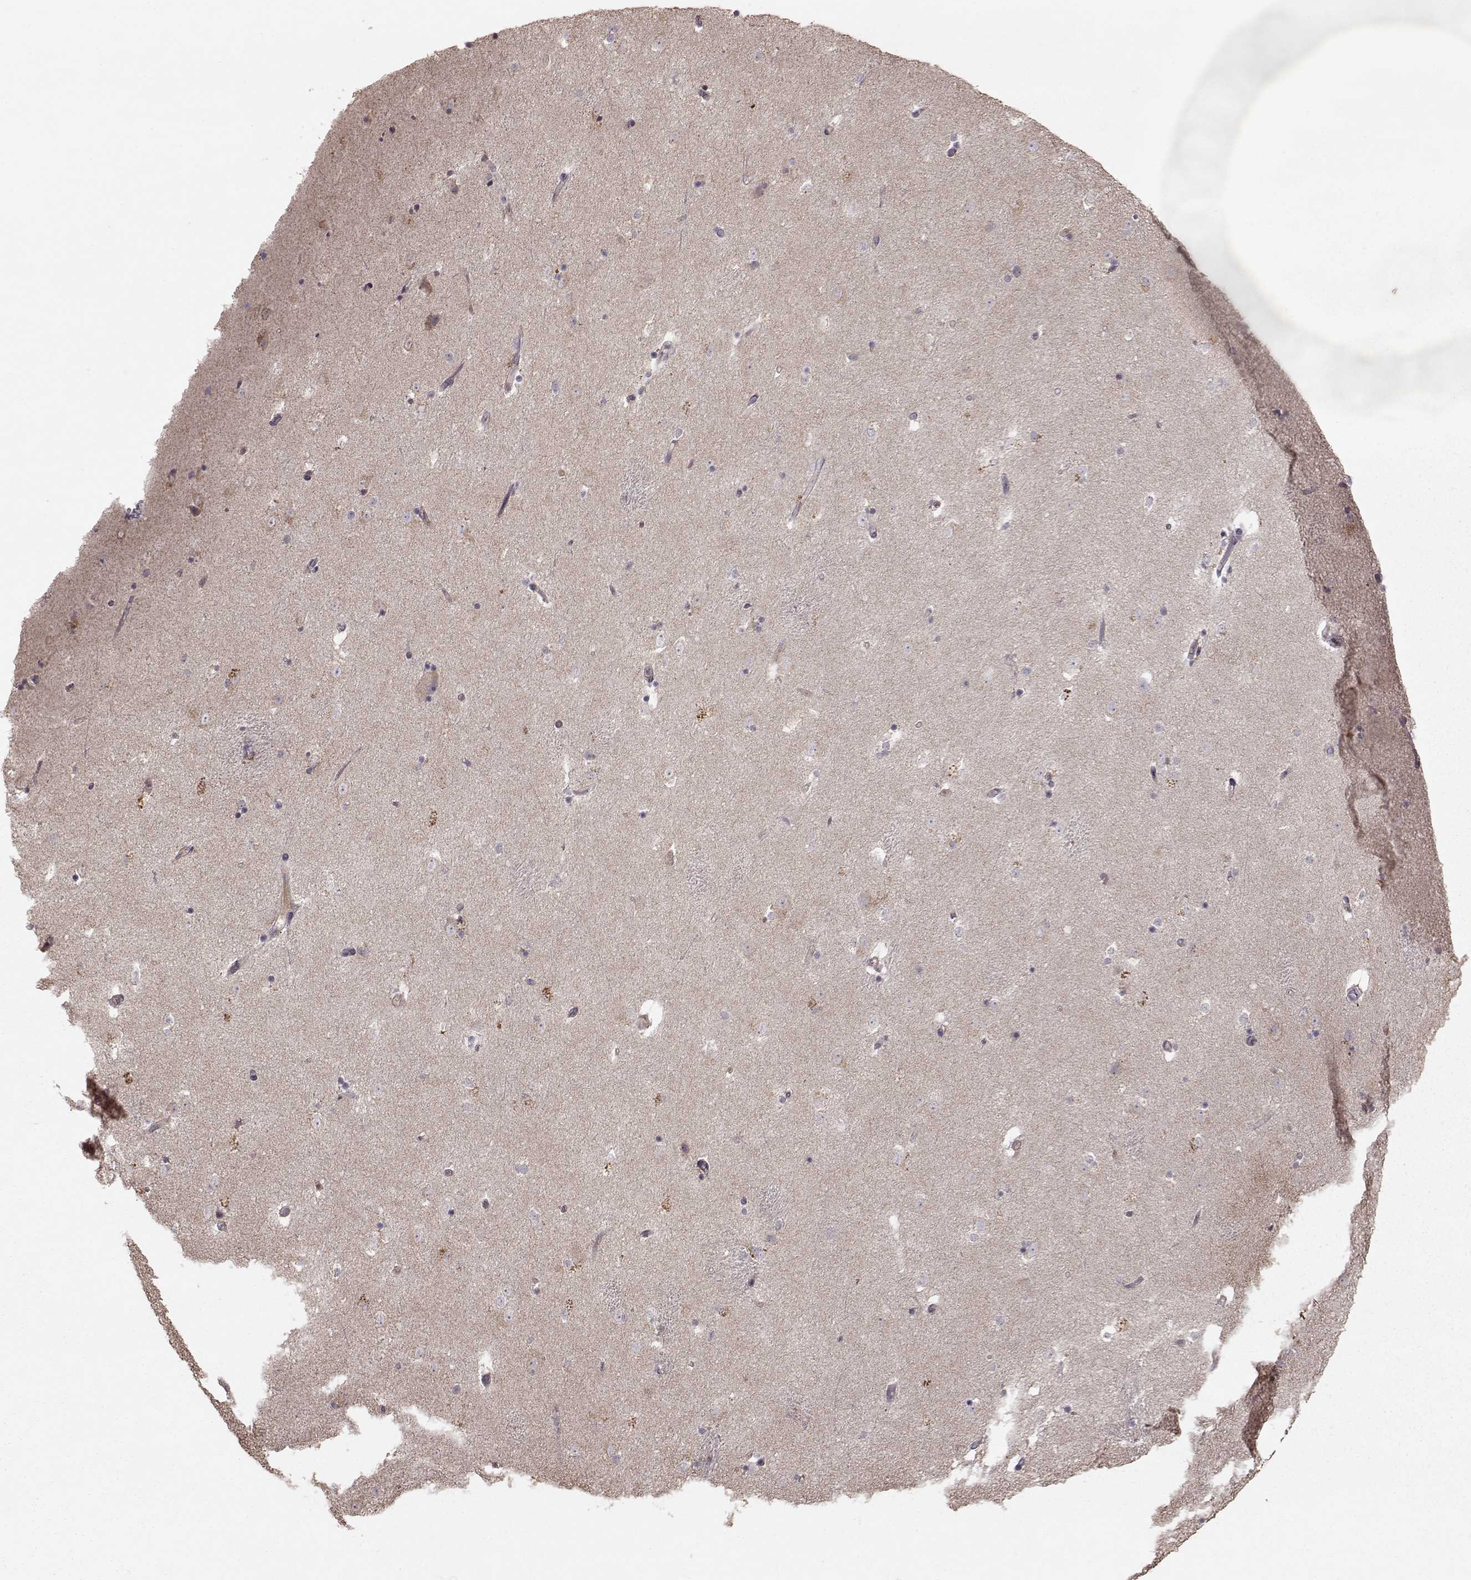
{"staining": {"intensity": "weak", "quantity": "<25%", "location": "cytoplasmic/membranous"}, "tissue": "caudate", "cell_type": "Glial cells", "image_type": "normal", "snomed": [{"axis": "morphology", "description": "Normal tissue, NOS"}, {"axis": "topography", "description": "Lateral ventricle wall"}], "caption": "Human caudate stained for a protein using IHC displays no staining in glial cells.", "gene": "CMTM3", "patient": {"sex": "male", "age": 51}}